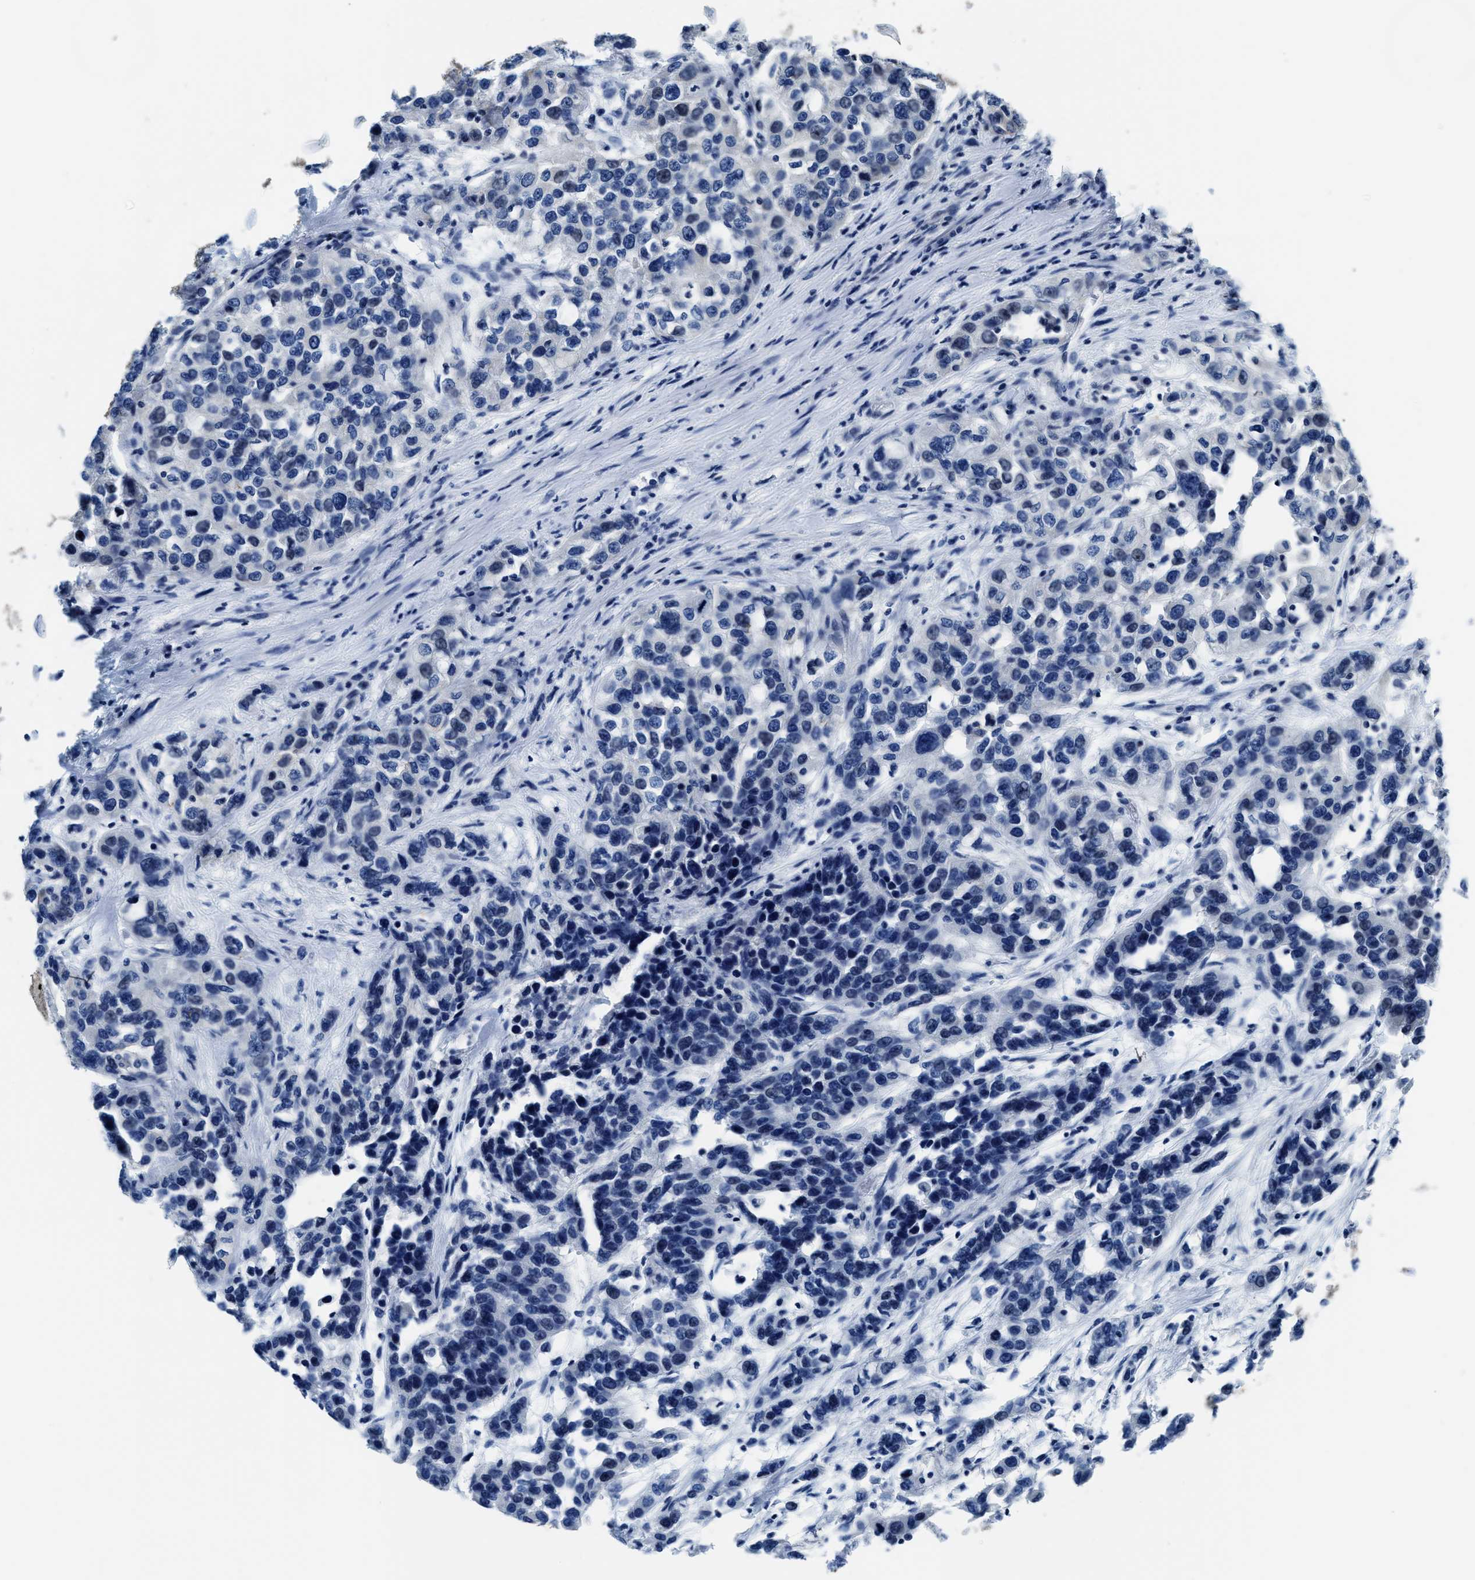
{"staining": {"intensity": "negative", "quantity": "none", "location": "none"}, "tissue": "urothelial cancer", "cell_type": "Tumor cells", "image_type": "cancer", "snomed": [{"axis": "morphology", "description": "Urothelial carcinoma, High grade"}, {"axis": "topography", "description": "Urinary bladder"}], "caption": "A high-resolution histopathology image shows immunohistochemistry staining of urothelial cancer, which displays no significant positivity in tumor cells.", "gene": "ASZ1", "patient": {"sex": "female", "age": 80}}